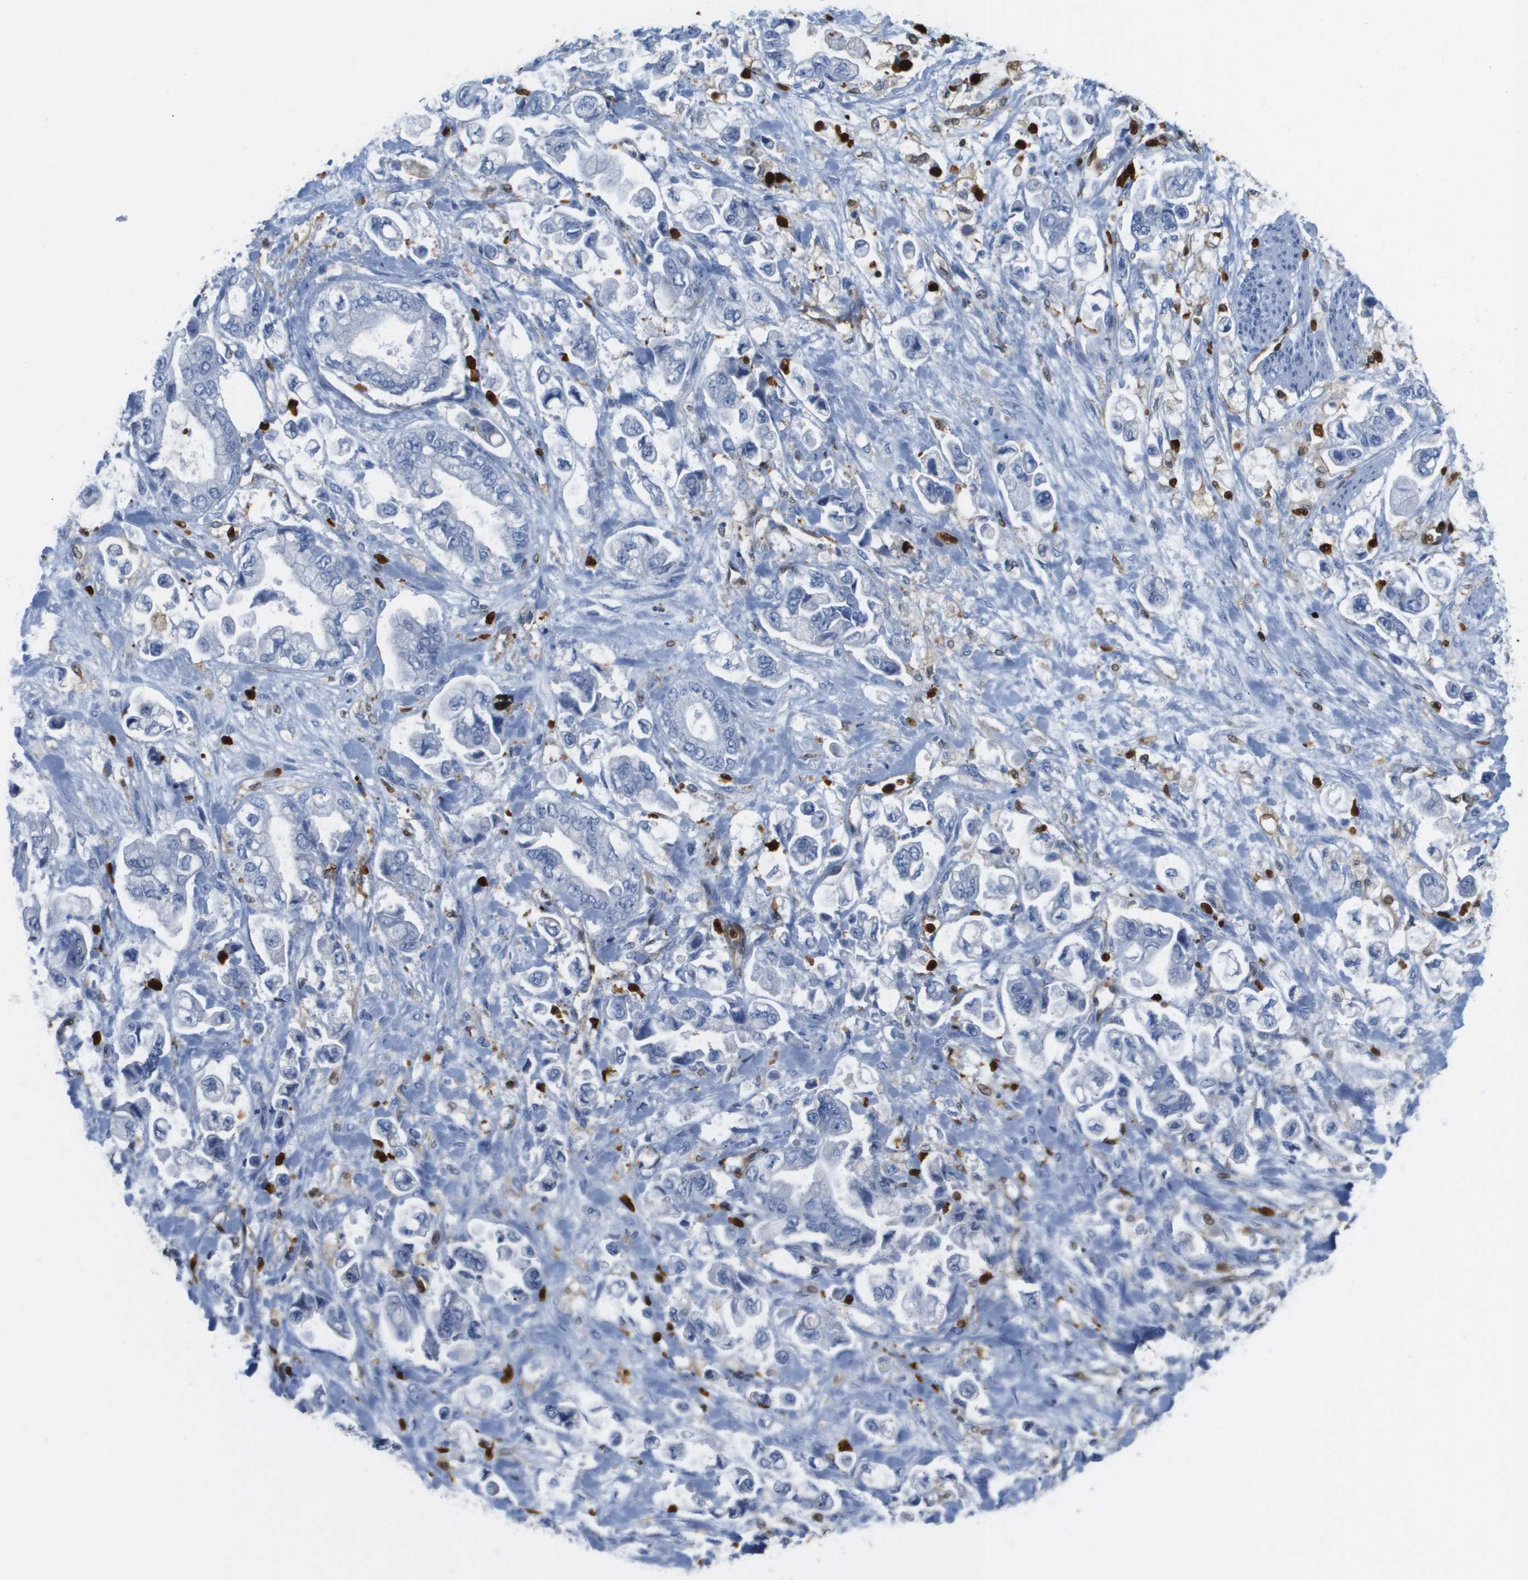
{"staining": {"intensity": "negative", "quantity": "none", "location": "none"}, "tissue": "stomach cancer", "cell_type": "Tumor cells", "image_type": "cancer", "snomed": [{"axis": "morphology", "description": "Normal tissue, NOS"}, {"axis": "morphology", "description": "Adenocarcinoma, NOS"}, {"axis": "topography", "description": "Stomach"}], "caption": "Adenocarcinoma (stomach) was stained to show a protein in brown. There is no significant staining in tumor cells.", "gene": "DOCK5", "patient": {"sex": "male", "age": 62}}